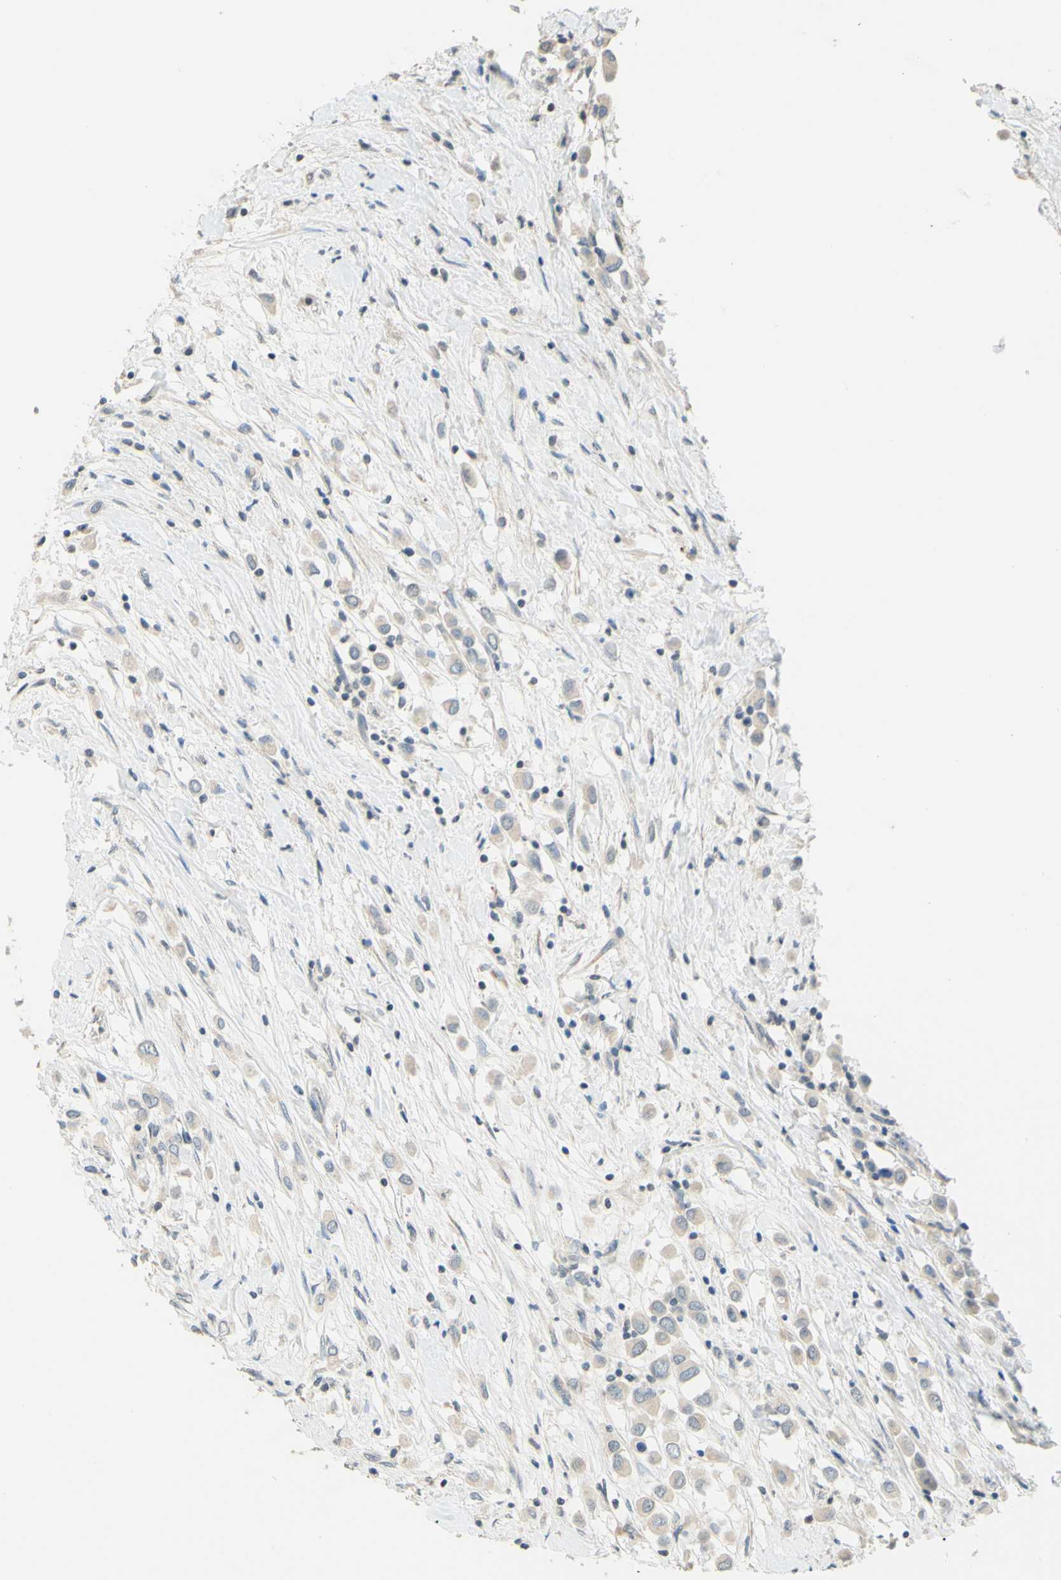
{"staining": {"intensity": "negative", "quantity": "none", "location": "none"}, "tissue": "breast cancer", "cell_type": "Tumor cells", "image_type": "cancer", "snomed": [{"axis": "morphology", "description": "Duct carcinoma"}, {"axis": "topography", "description": "Breast"}], "caption": "IHC histopathology image of neoplastic tissue: breast intraductal carcinoma stained with DAB (3,3'-diaminobenzidine) exhibits no significant protein expression in tumor cells. The staining was performed using DAB (3,3'-diaminobenzidine) to visualize the protein expression in brown, while the nuclei were stained in blue with hematoxylin (Magnification: 20x).", "gene": "MAG", "patient": {"sex": "female", "age": 61}}